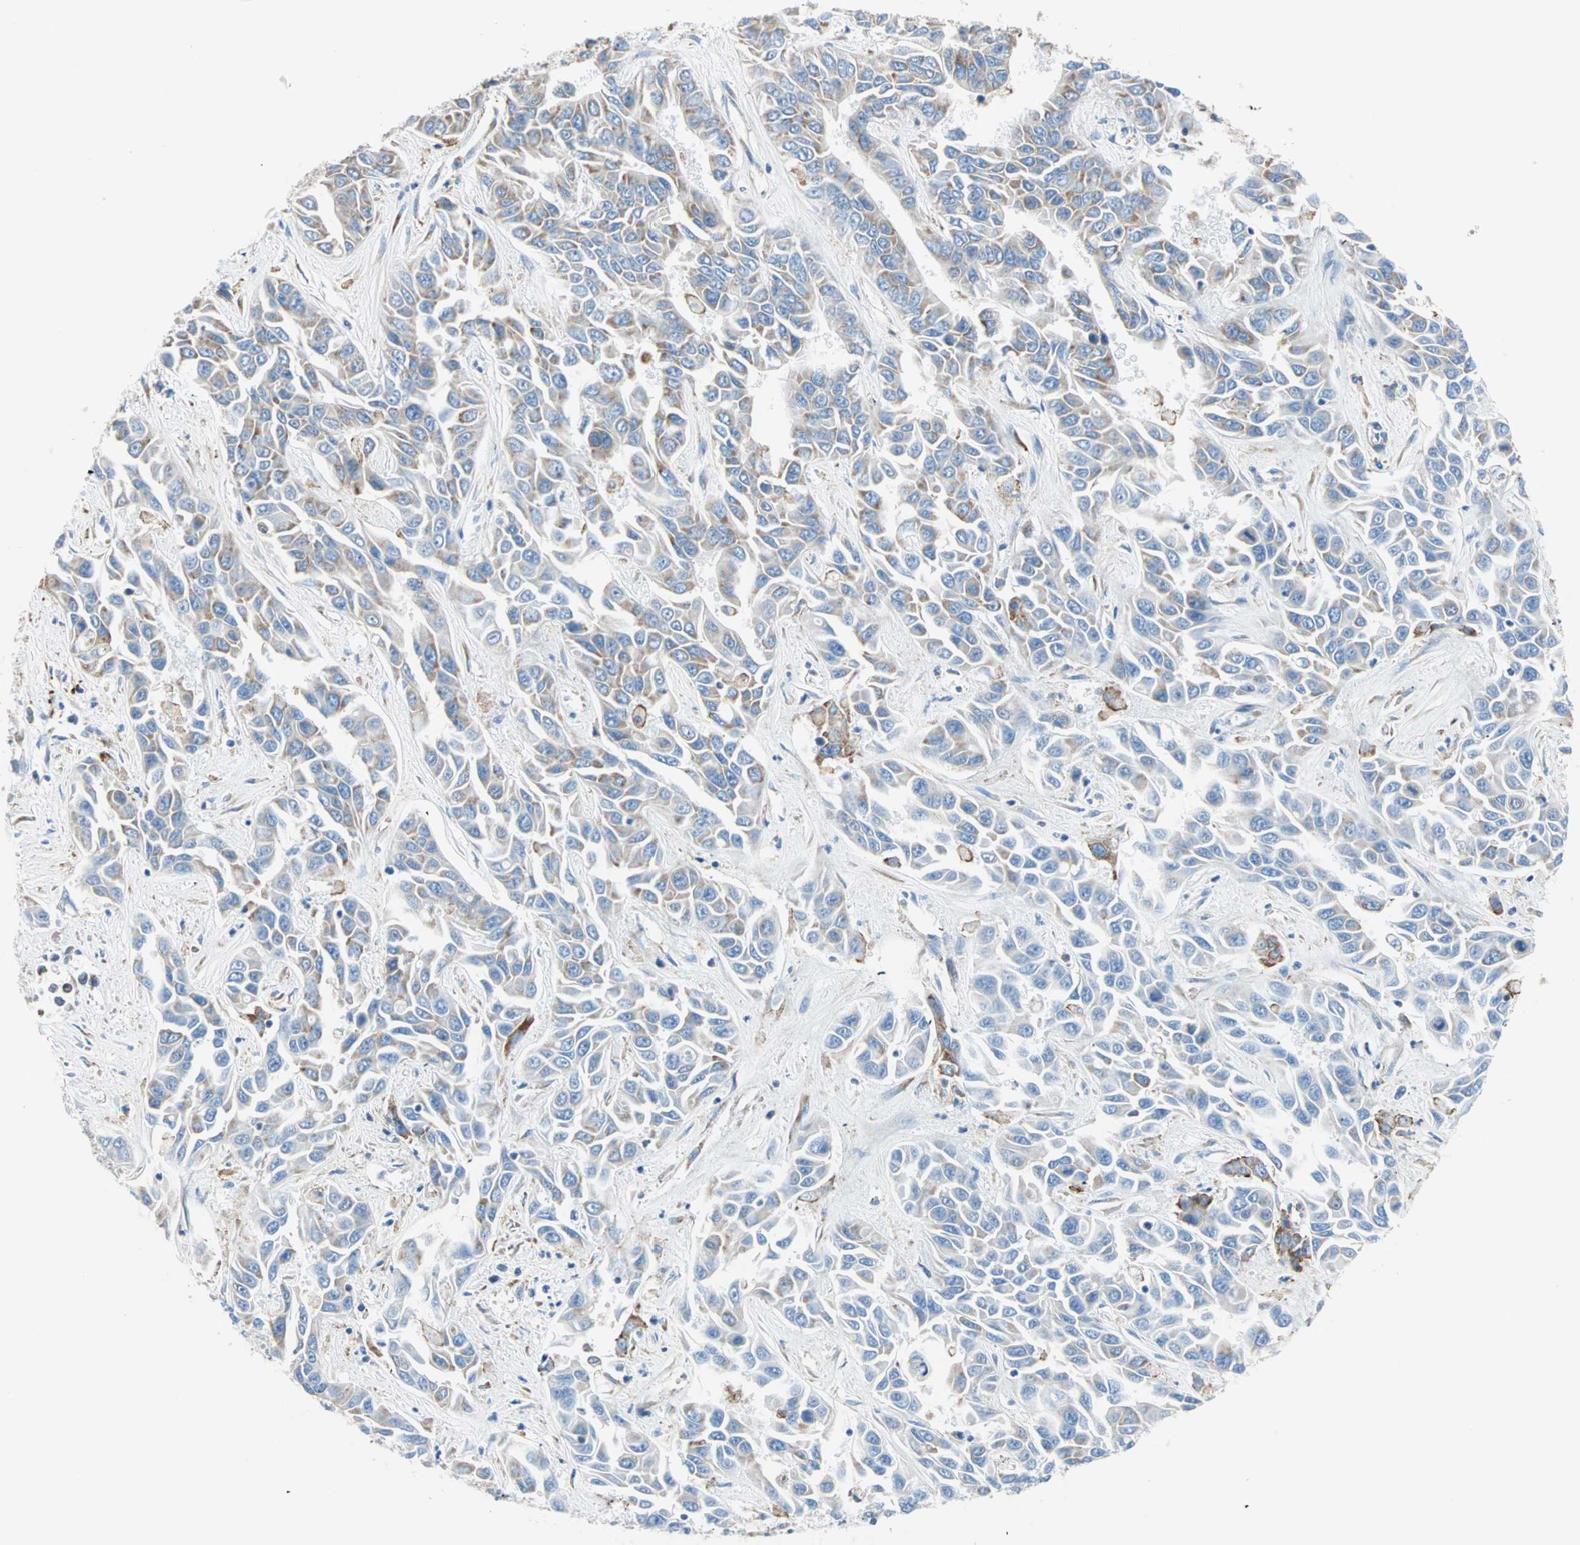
{"staining": {"intensity": "moderate", "quantity": ">75%", "location": "cytoplasmic/membranous"}, "tissue": "liver cancer", "cell_type": "Tumor cells", "image_type": "cancer", "snomed": [{"axis": "morphology", "description": "Cholangiocarcinoma"}, {"axis": "topography", "description": "Liver"}], "caption": "This is a photomicrograph of immunohistochemistry (IHC) staining of liver cholangiocarcinoma, which shows moderate positivity in the cytoplasmic/membranous of tumor cells.", "gene": "PLCXD1", "patient": {"sex": "female", "age": 52}}